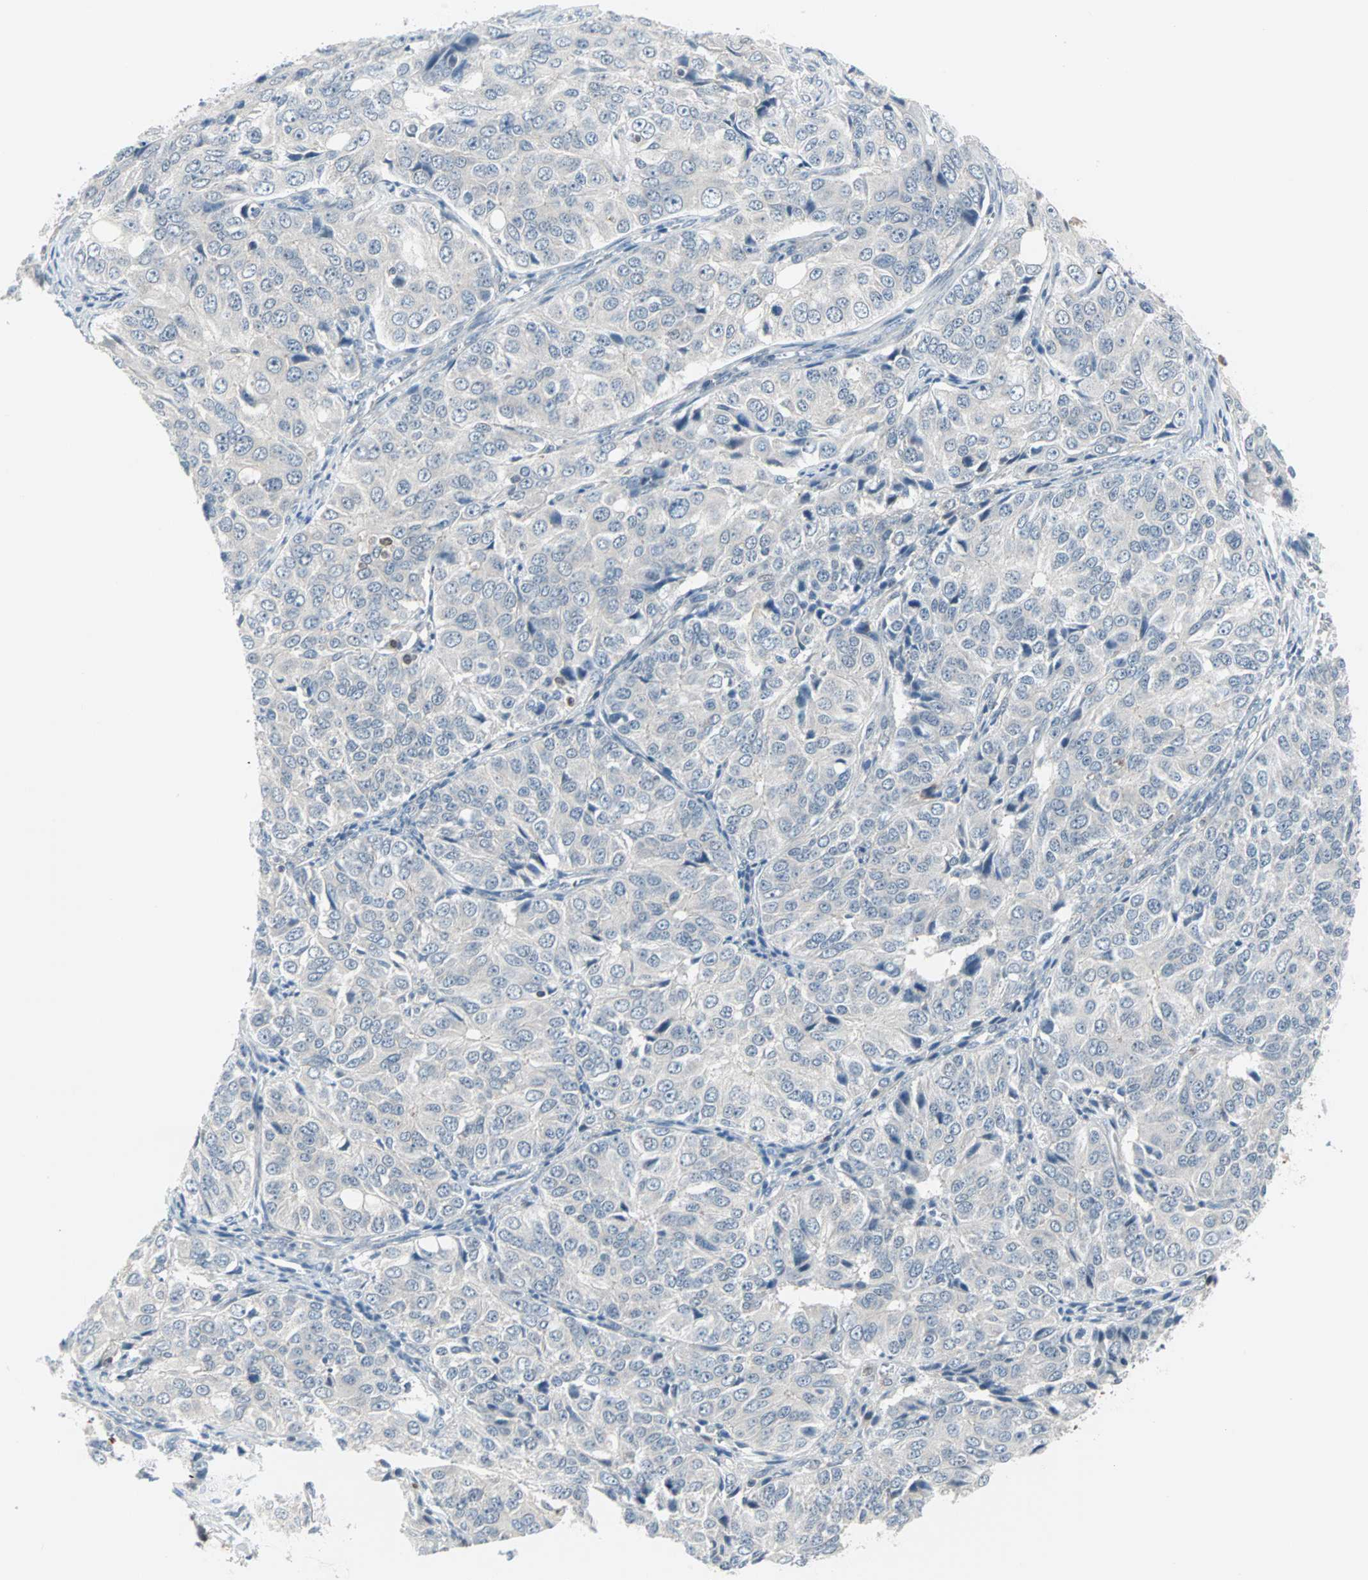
{"staining": {"intensity": "negative", "quantity": "none", "location": "none"}, "tissue": "ovarian cancer", "cell_type": "Tumor cells", "image_type": "cancer", "snomed": [{"axis": "morphology", "description": "Carcinoma, endometroid"}, {"axis": "topography", "description": "Ovary"}], "caption": "Tumor cells are negative for protein expression in human ovarian cancer.", "gene": "CASP3", "patient": {"sex": "female", "age": 51}}